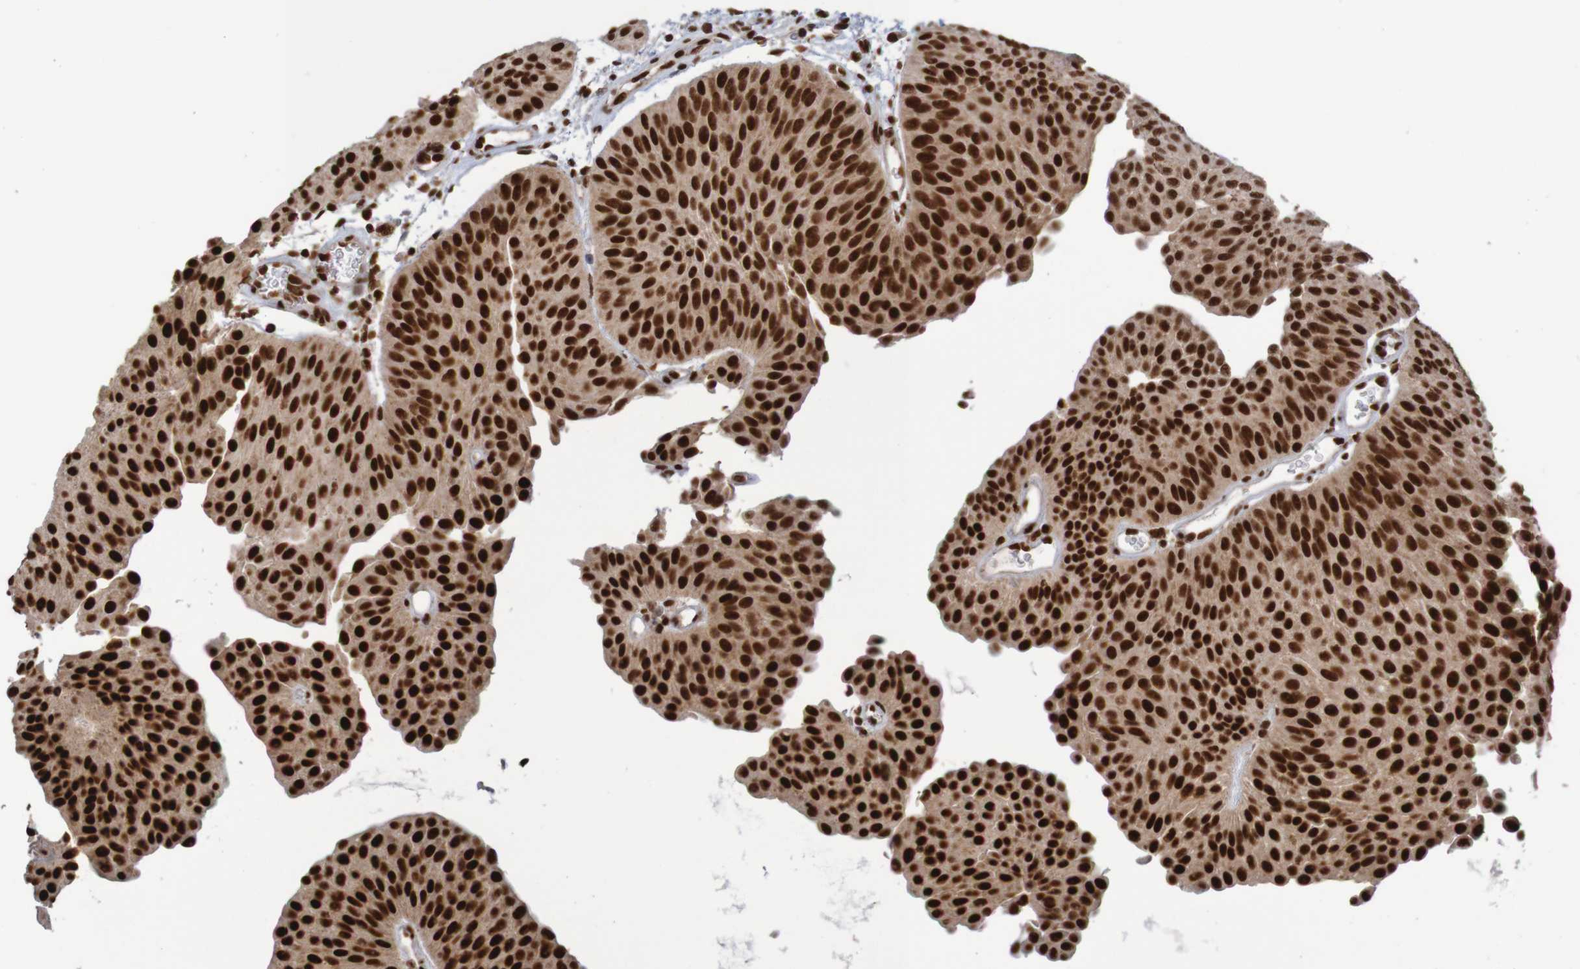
{"staining": {"intensity": "strong", "quantity": ">75%", "location": "nuclear"}, "tissue": "urothelial cancer", "cell_type": "Tumor cells", "image_type": "cancer", "snomed": [{"axis": "morphology", "description": "Urothelial carcinoma, Low grade"}, {"axis": "topography", "description": "Urinary bladder"}], "caption": "Immunohistochemistry (DAB) staining of human urothelial carcinoma (low-grade) displays strong nuclear protein staining in about >75% of tumor cells.", "gene": "THRAP3", "patient": {"sex": "female", "age": 60}}